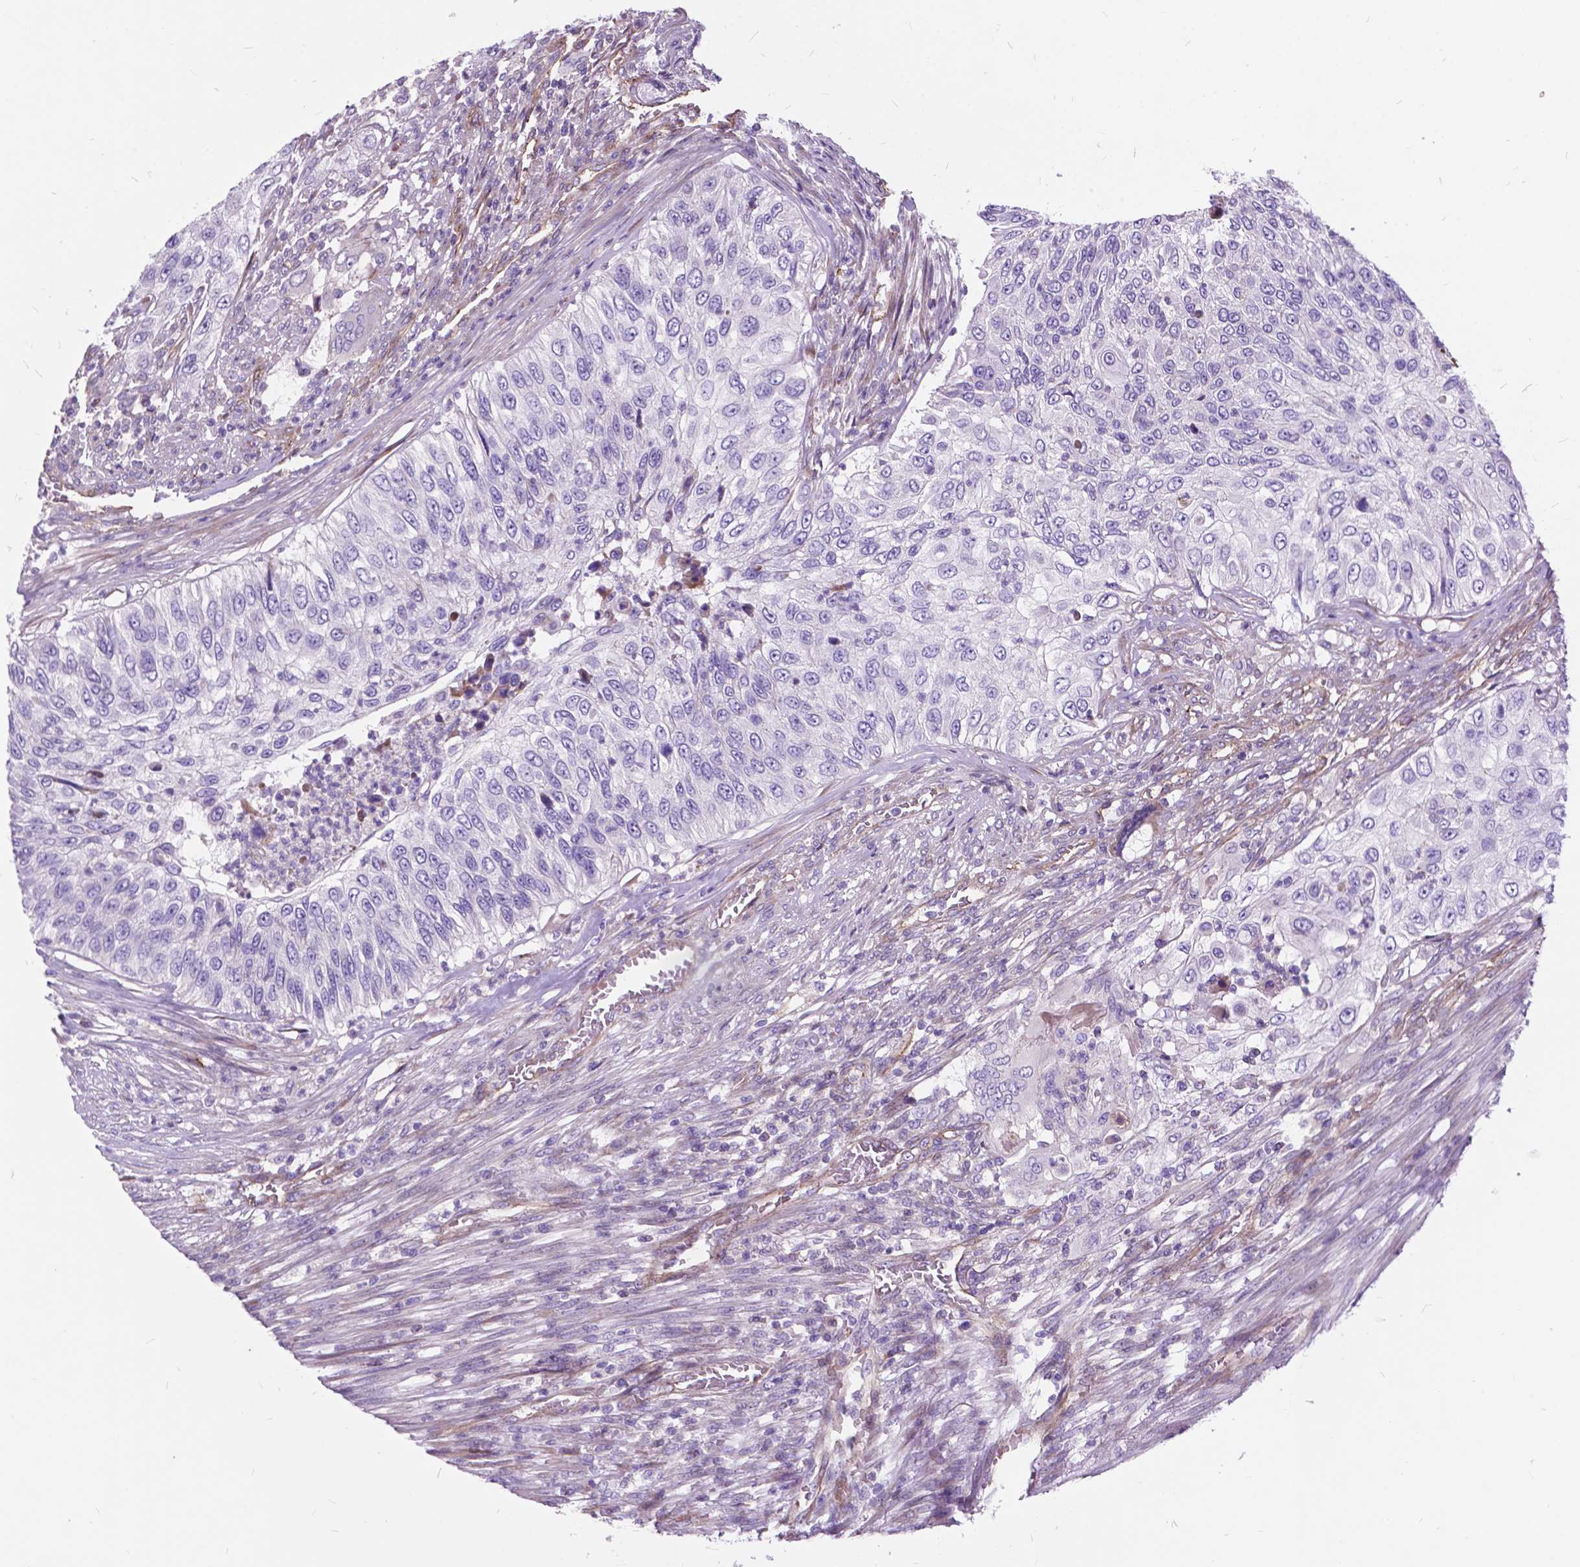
{"staining": {"intensity": "negative", "quantity": "none", "location": "none"}, "tissue": "urothelial cancer", "cell_type": "Tumor cells", "image_type": "cancer", "snomed": [{"axis": "morphology", "description": "Urothelial carcinoma, High grade"}, {"axis": "topography", "description": "Urinary bladder"}], "caption": "High power microscopy histopathology image of an IHC image of urothelial cancer, revealing no significant expression in tumor cells.", "gene": "FLT4", "patient": {"sex": "female", "age": 60}}